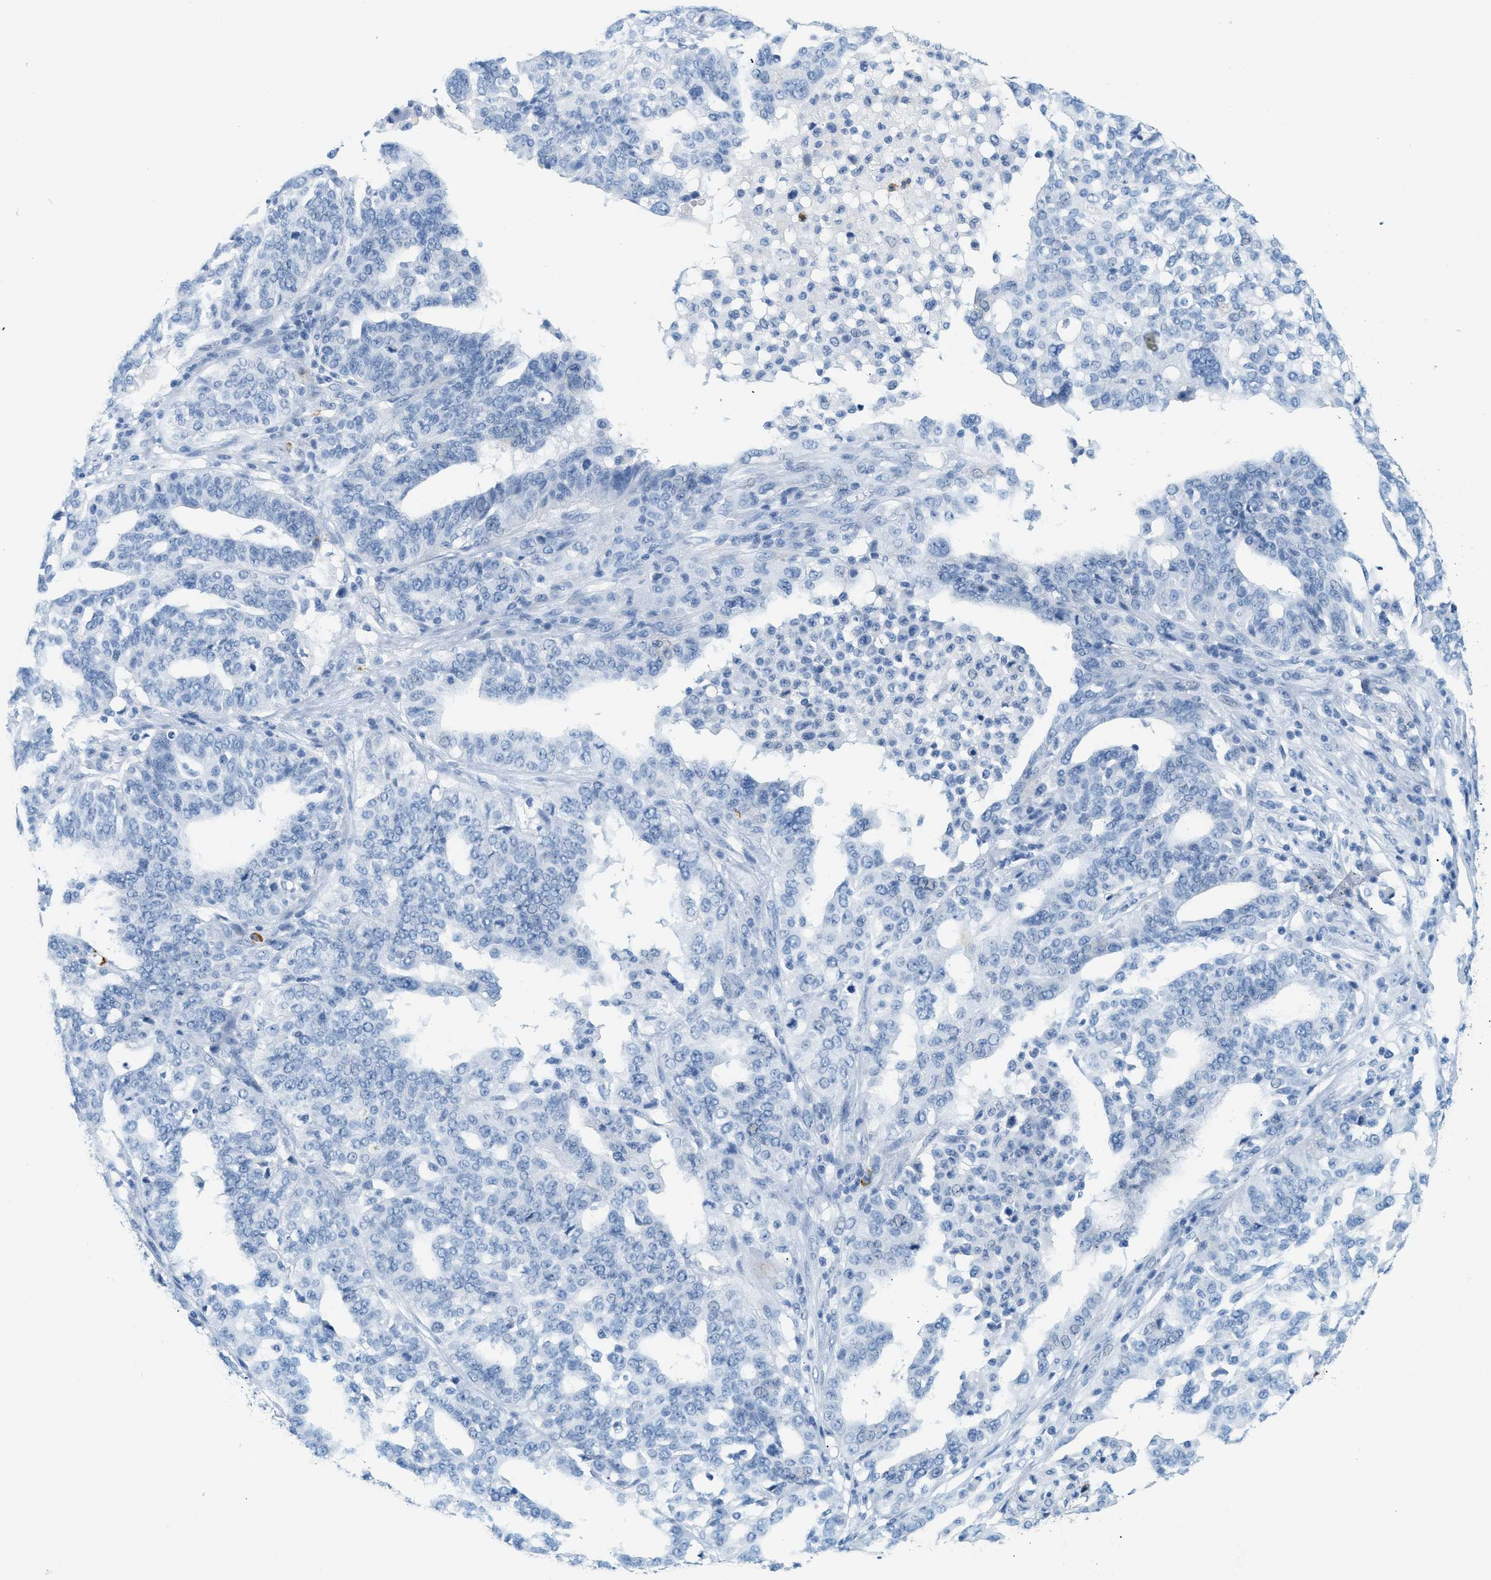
{"staining": {"intensity": "negative", "quantity": "none", "location": "none"}, "tissue": "ovarian cancer", "cell_type": "Tumor cells", "image_type": "cancer", "snomed": [{"axis": "morphology", "description": "Cystadenocarcinoma, serous, NOS"}, {"axis": "topography", "description": "Ovary"}], "caption": "IHC micrograph of ovarian serous cystadenocarcinoma stained for a protein (brown), which exhibits no expression in tumor cells.", "gene": "LCN2", "patient": {"sex": "female", "age": 59}}